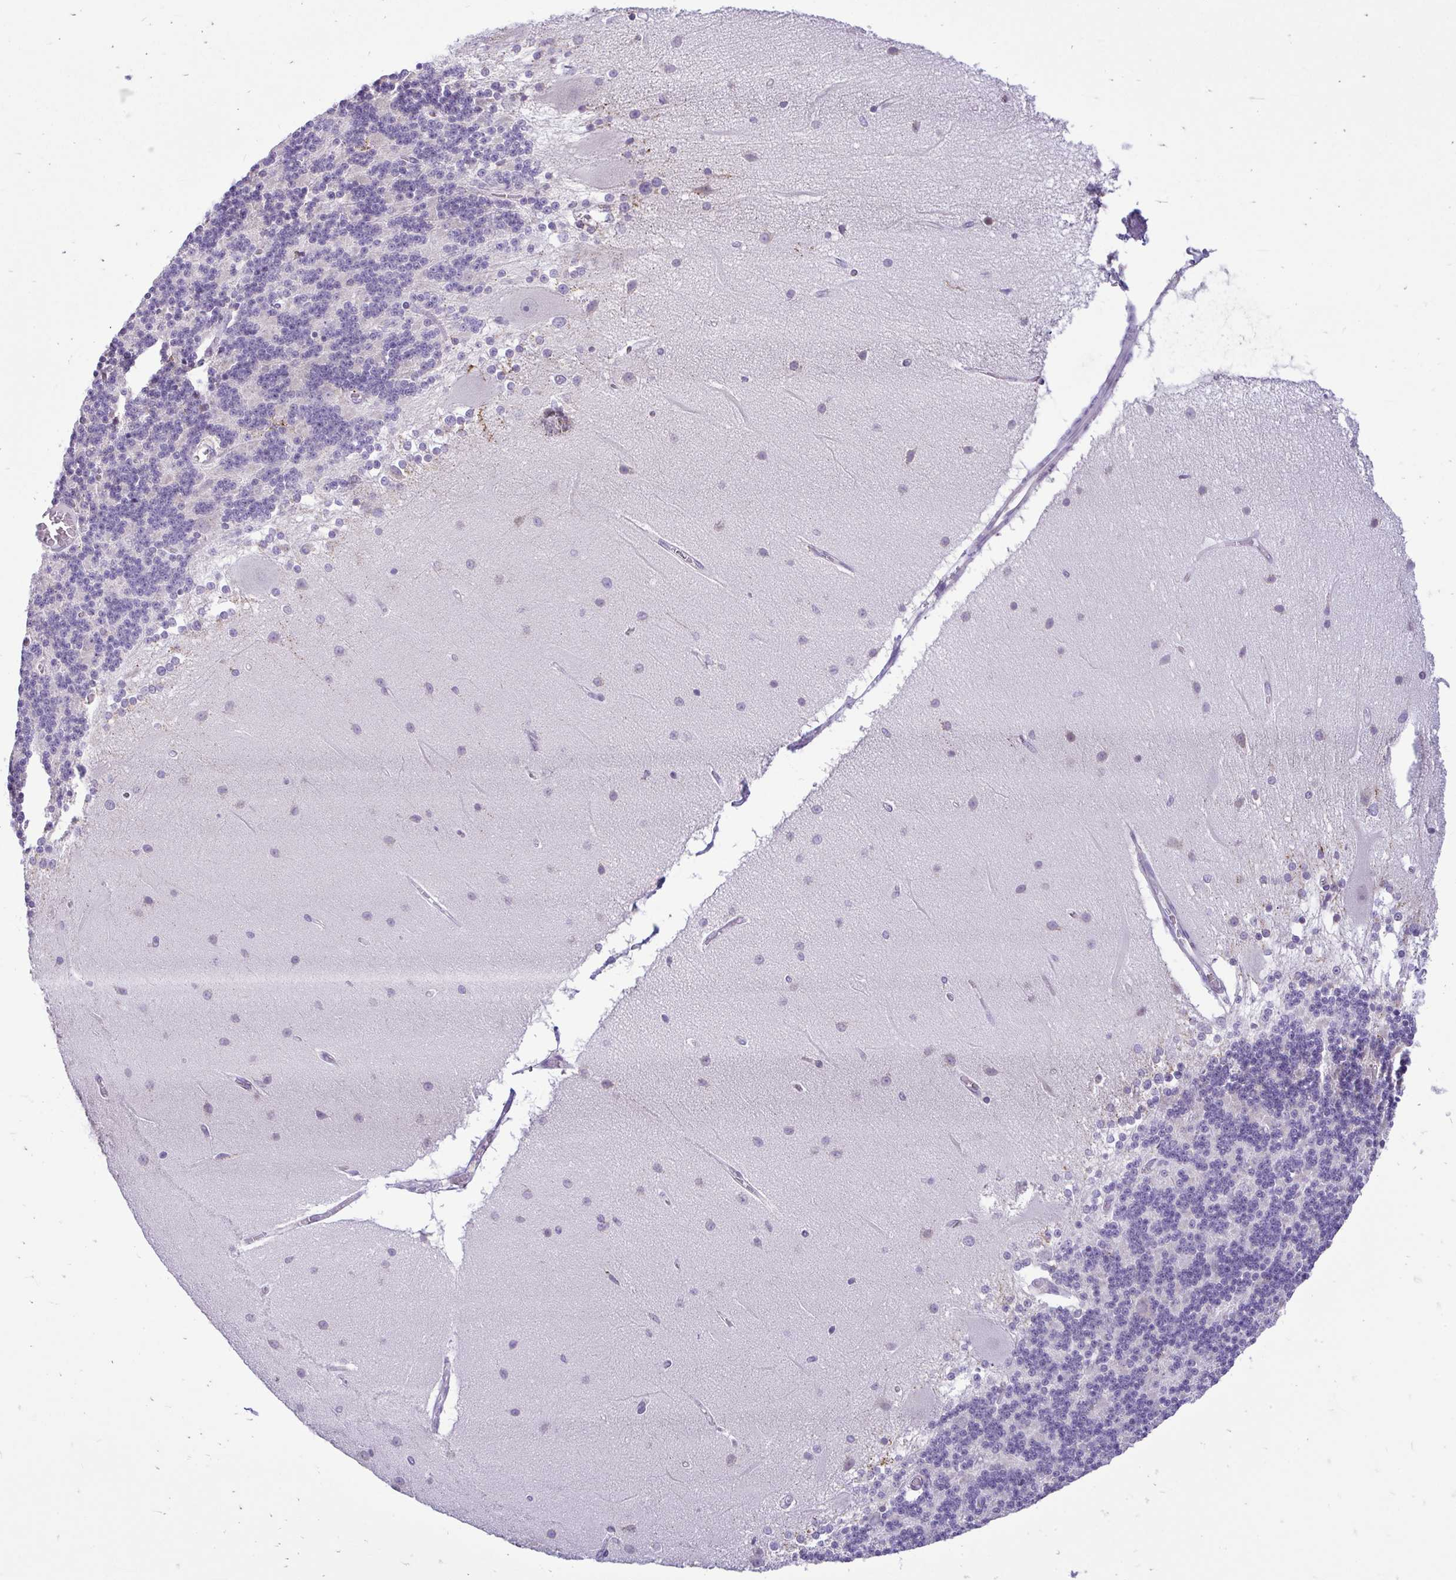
{"staining": {"intensity": "negative", "quantity": "none", "location": "none"}, "tissue": "cerebellum", "cell_type": "Cells in granular layer", "image_type": "normal", "snomed": [{"axis": "morphology", "description": "Normal tissue, NOS"}, {"axis": "topography", "description": "Cerebellum"}], "caption": "Immunohistochemistry histopathology image of benign cerebellum: human cerebellum stained with DAB (3,3'-diaminobenzidine) displays no significant protein staining in cells in granular layer.", "gene": "PYCR2", "patient": {"sex": "female", "age": 54}}